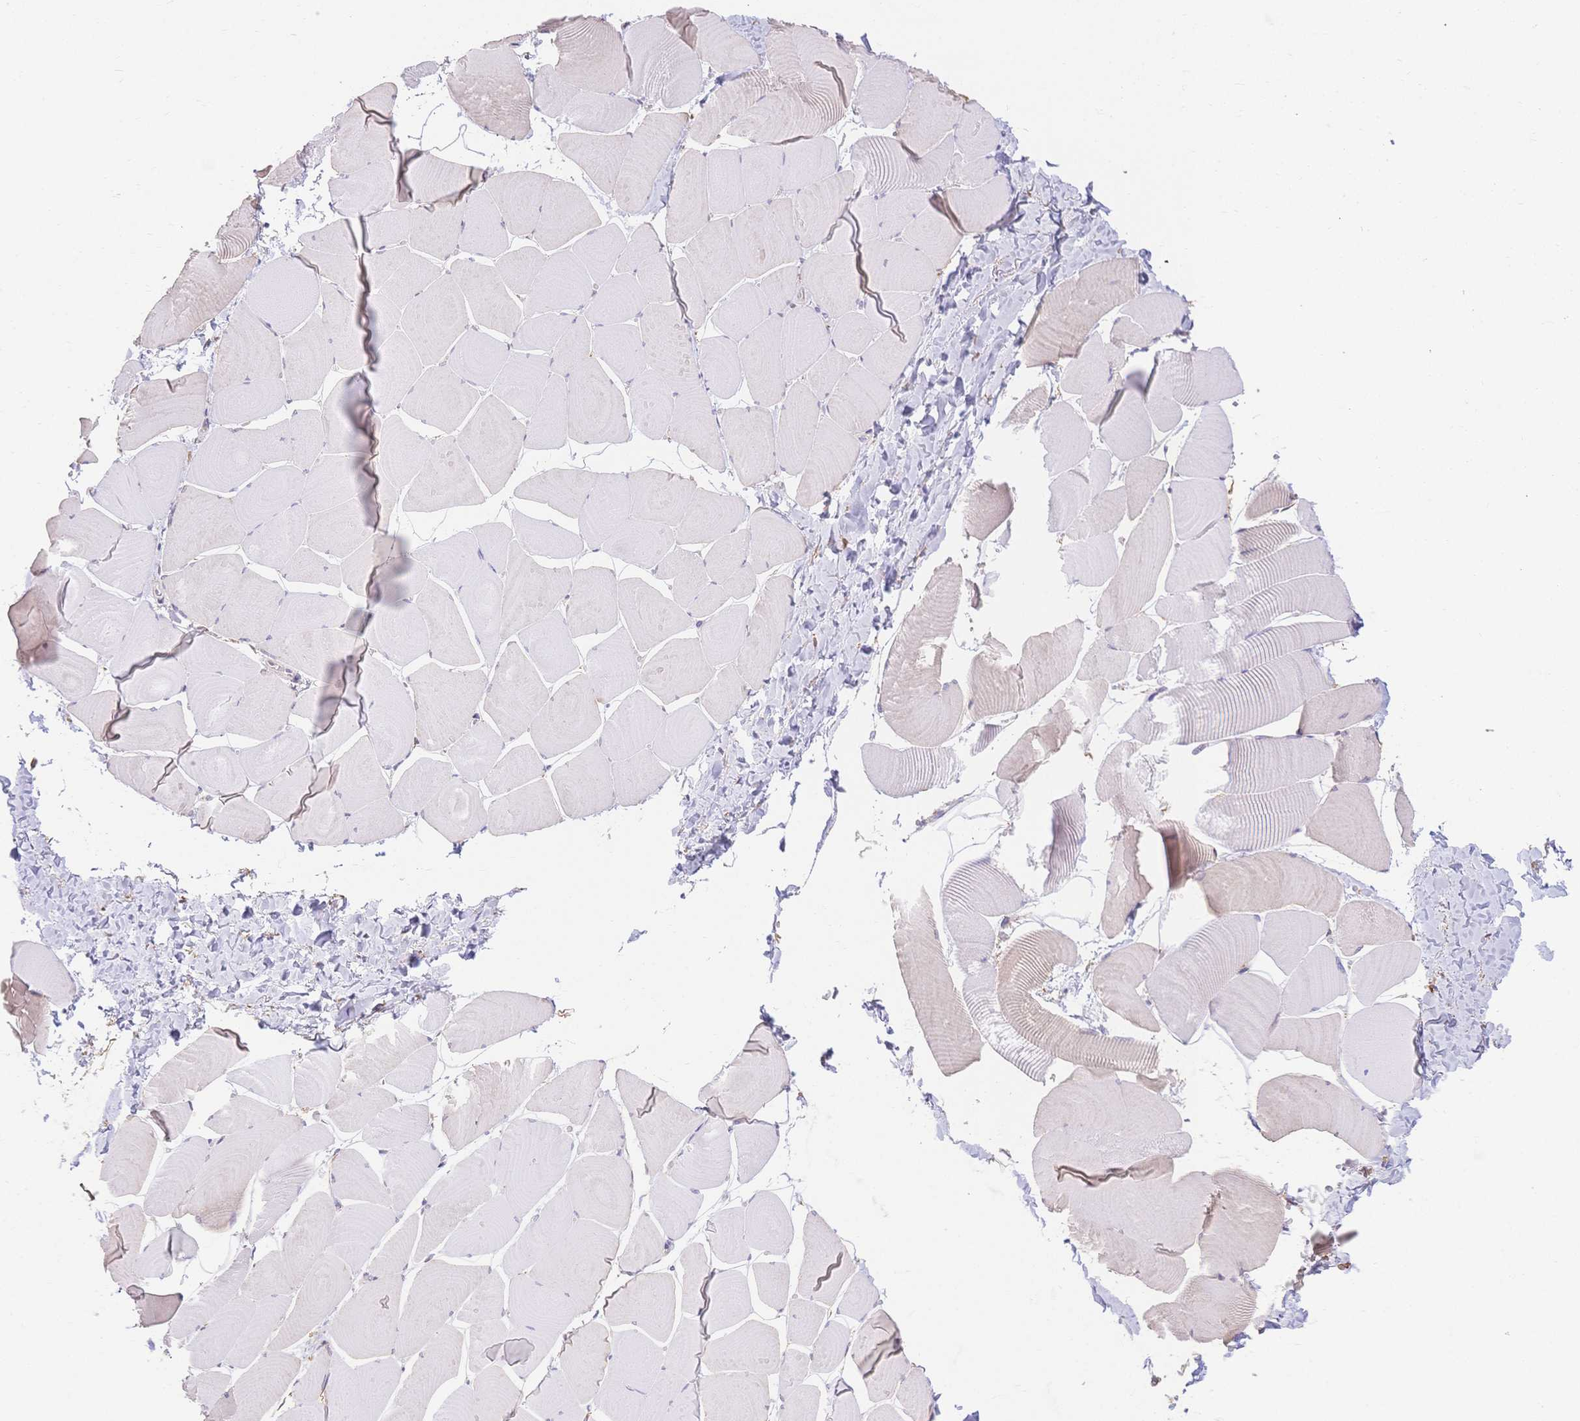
{"staining": {"intensity": "weak", "quantity": "<25%", "location": "cytoplasmic/membranous"}, "tissue": "skeletal muscle", "cell_type": "Myocytes", "image_type": "normal", "snomed": [{"axis": "morphology", "description": "Normal tissue, NOS"}, {"axis": "topography", "description": "Skeletal muscle"}], "caption": "Protein analysis of benign skeletal muscle displays no significant expression in myocytes. Brightfield microscopy of IHC stained with DAB (brown) and hematoxylin (blue), captured at high magnification.", "gene": "HS3ST5", "patient": {"sex": "male", "age": 25}}